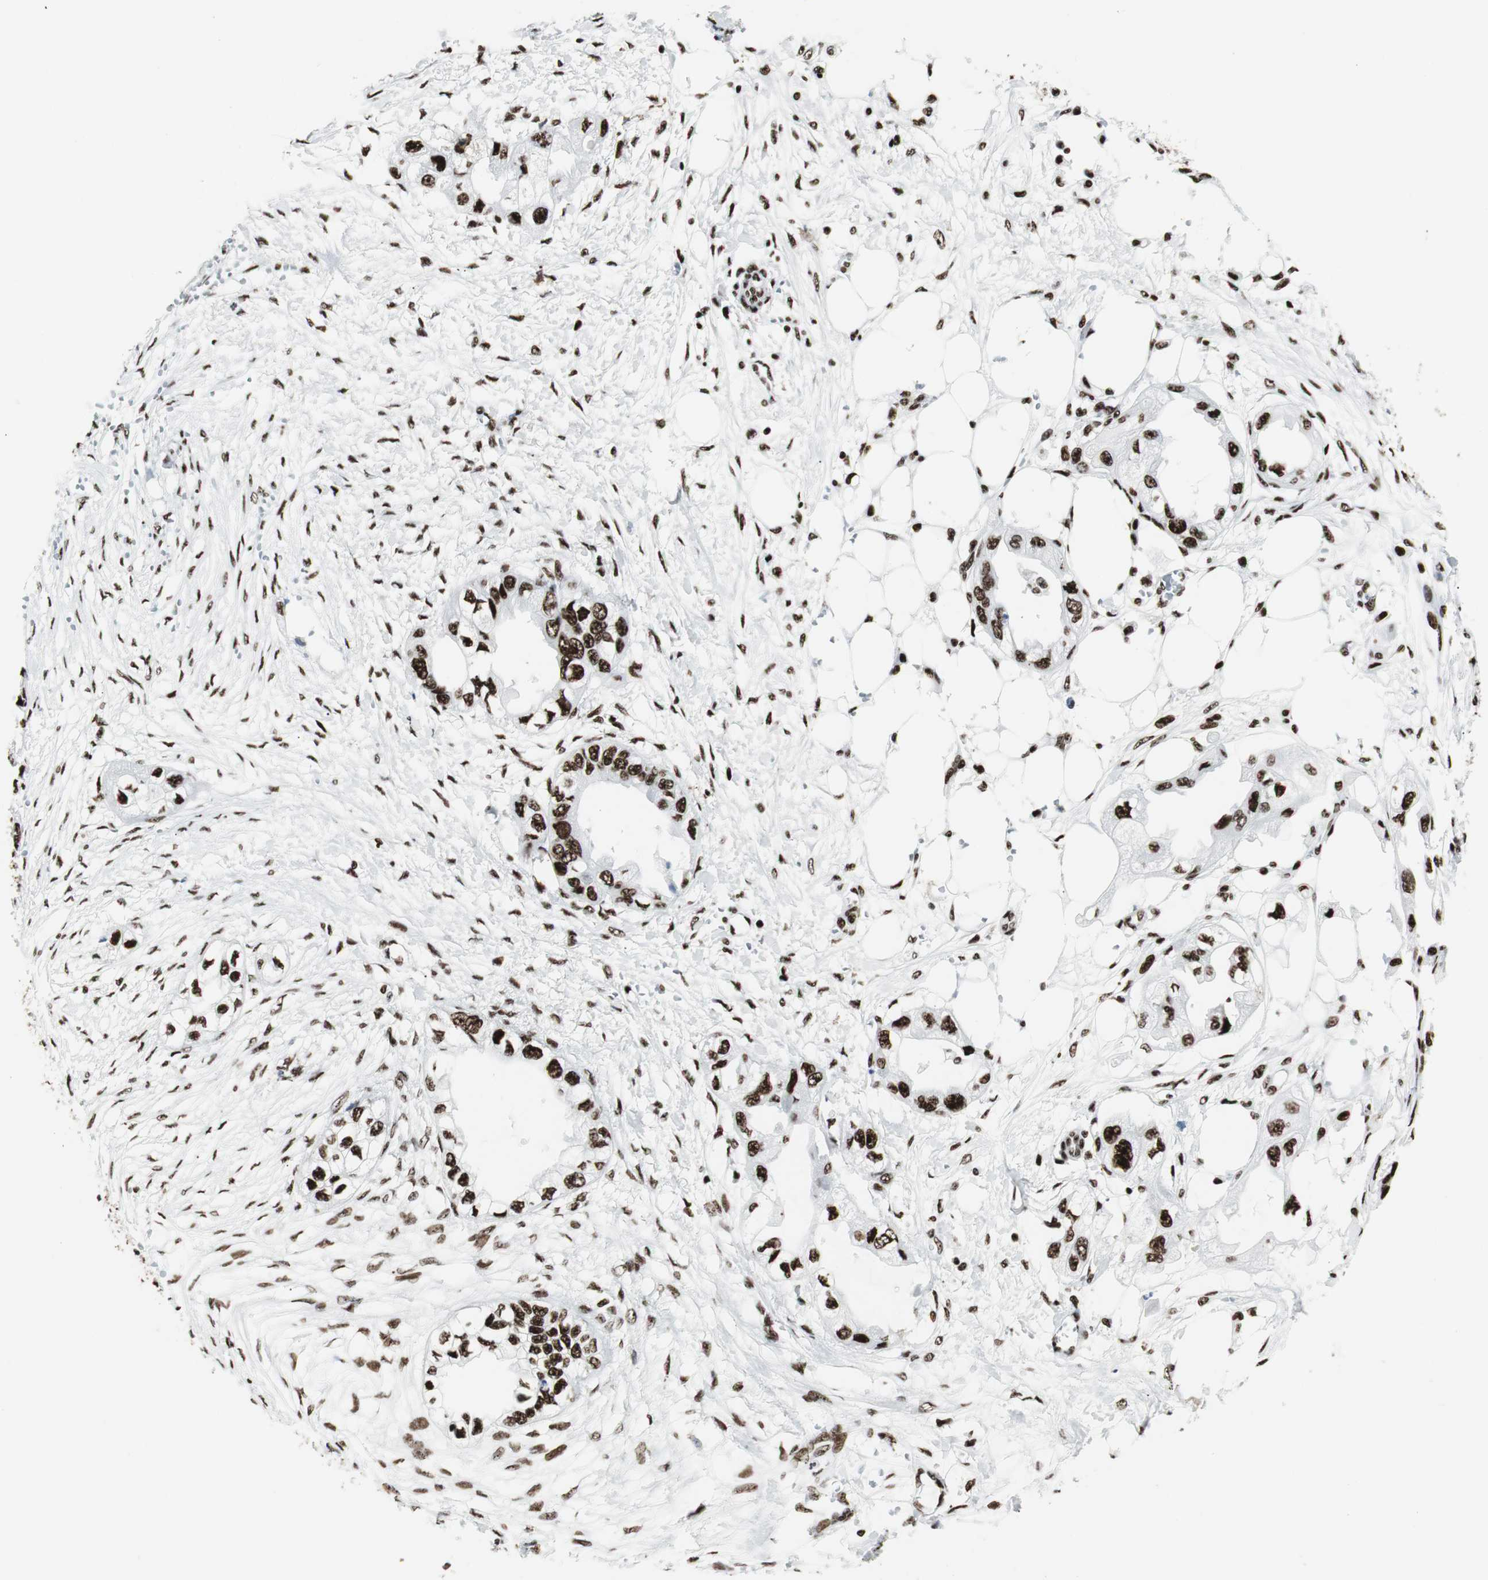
{"staining": {"intensity": "strong", "quantity": ">75%", "location": "nuclear"}, "tissue": "endometrial cancer", "cell_type": "Tumor cells", "image_type": "cancer", "snomed": [{"axis": "morphology", "description": "Adenocarcinoma, NOS"}, {"axis": "topography", "description": "Endometrium"}], "caption": "Strong nuclear protein positivity is identified in about >75% of tumor cells in endometrial adenocarcinoma.", "gene": "NCL", "patient": {"sex": "female", "age": 67}}